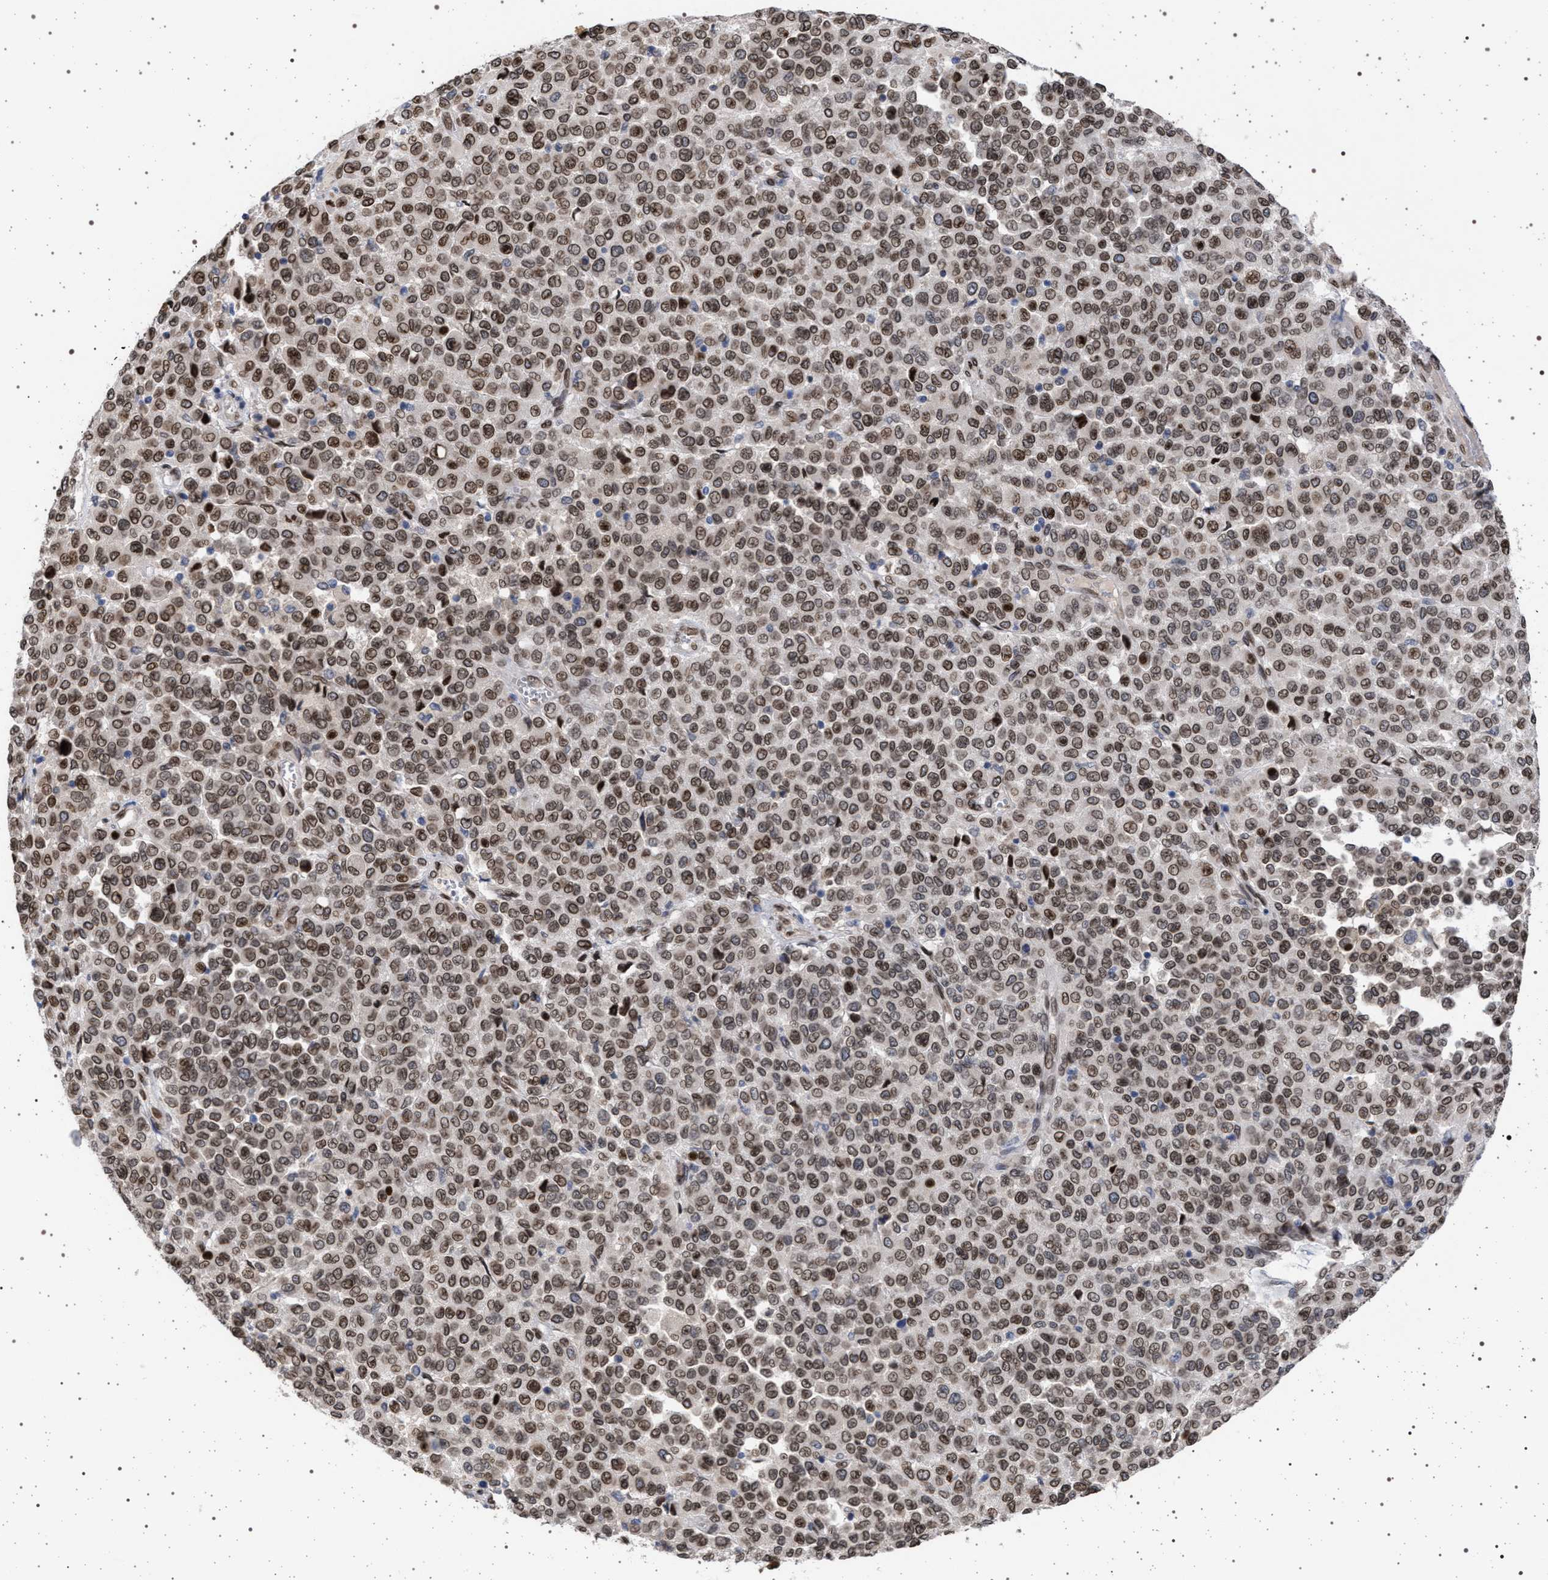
{"staining": {"intensity": "moderate", "quantity": ">75%", "location": "nuclear"}, "tissue": "melanoma", "cell_type": "Tumor cells", "image_type": "cancer", "snomed": [{"axis": "morphology", "description": "Malignant melanoma, Metastatic site"}, {"axis": "topography", "description": "Pancreas"}], "caption": "The micrograph reveals immunohistochemical staining of malignant melanoma (metastatic site). There is moderate nuclear positivity is seen in about >75% of tumor cells.", "gene": "ING2", "patient": {"sex": "female", "age": 30}}